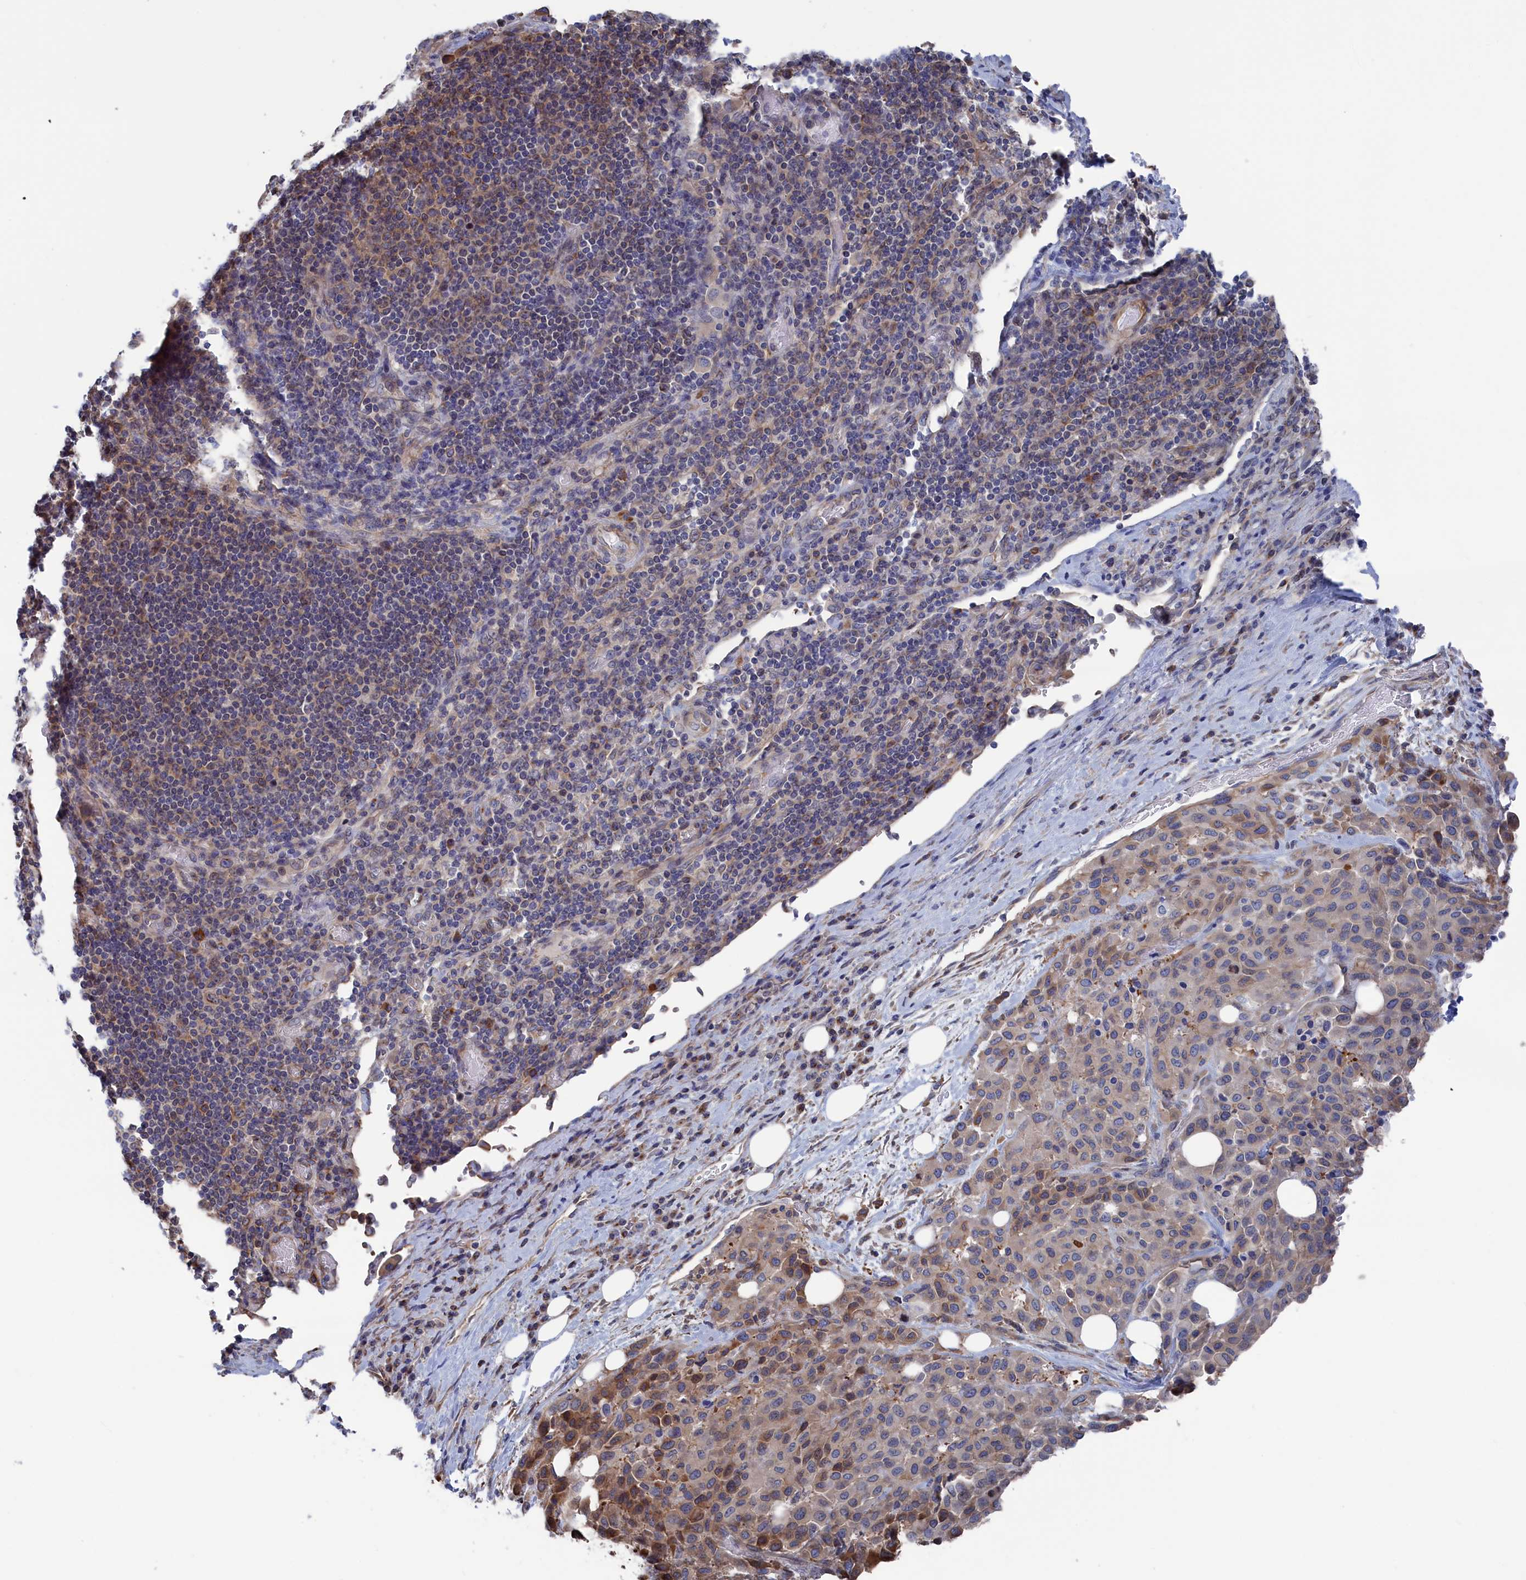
{"staining": {"intensity": "weak", "quantity": ">75%", "location": "cytoplasmic/membranous"}, "tissue": "melanoma", "cell_type": "Tumor cells", "image_type": "cancer", "snomed": [{"axis": "morphology", "description": "Malignant melanoma, Metastatic site"}, {"axis": "topography", "description": "Skin"}], "caption": "Malignant melanoma (metastatic site) stained for a protein exhibits weak cytoplasmic/membranous positivity in tumor cells. (Stains: DAB in brown, nuclei in blue, Microscopy: brightfield microscopy at high magnification).", "gene": "NUTF2", "patient": {"sex": "female", "age": 81}}